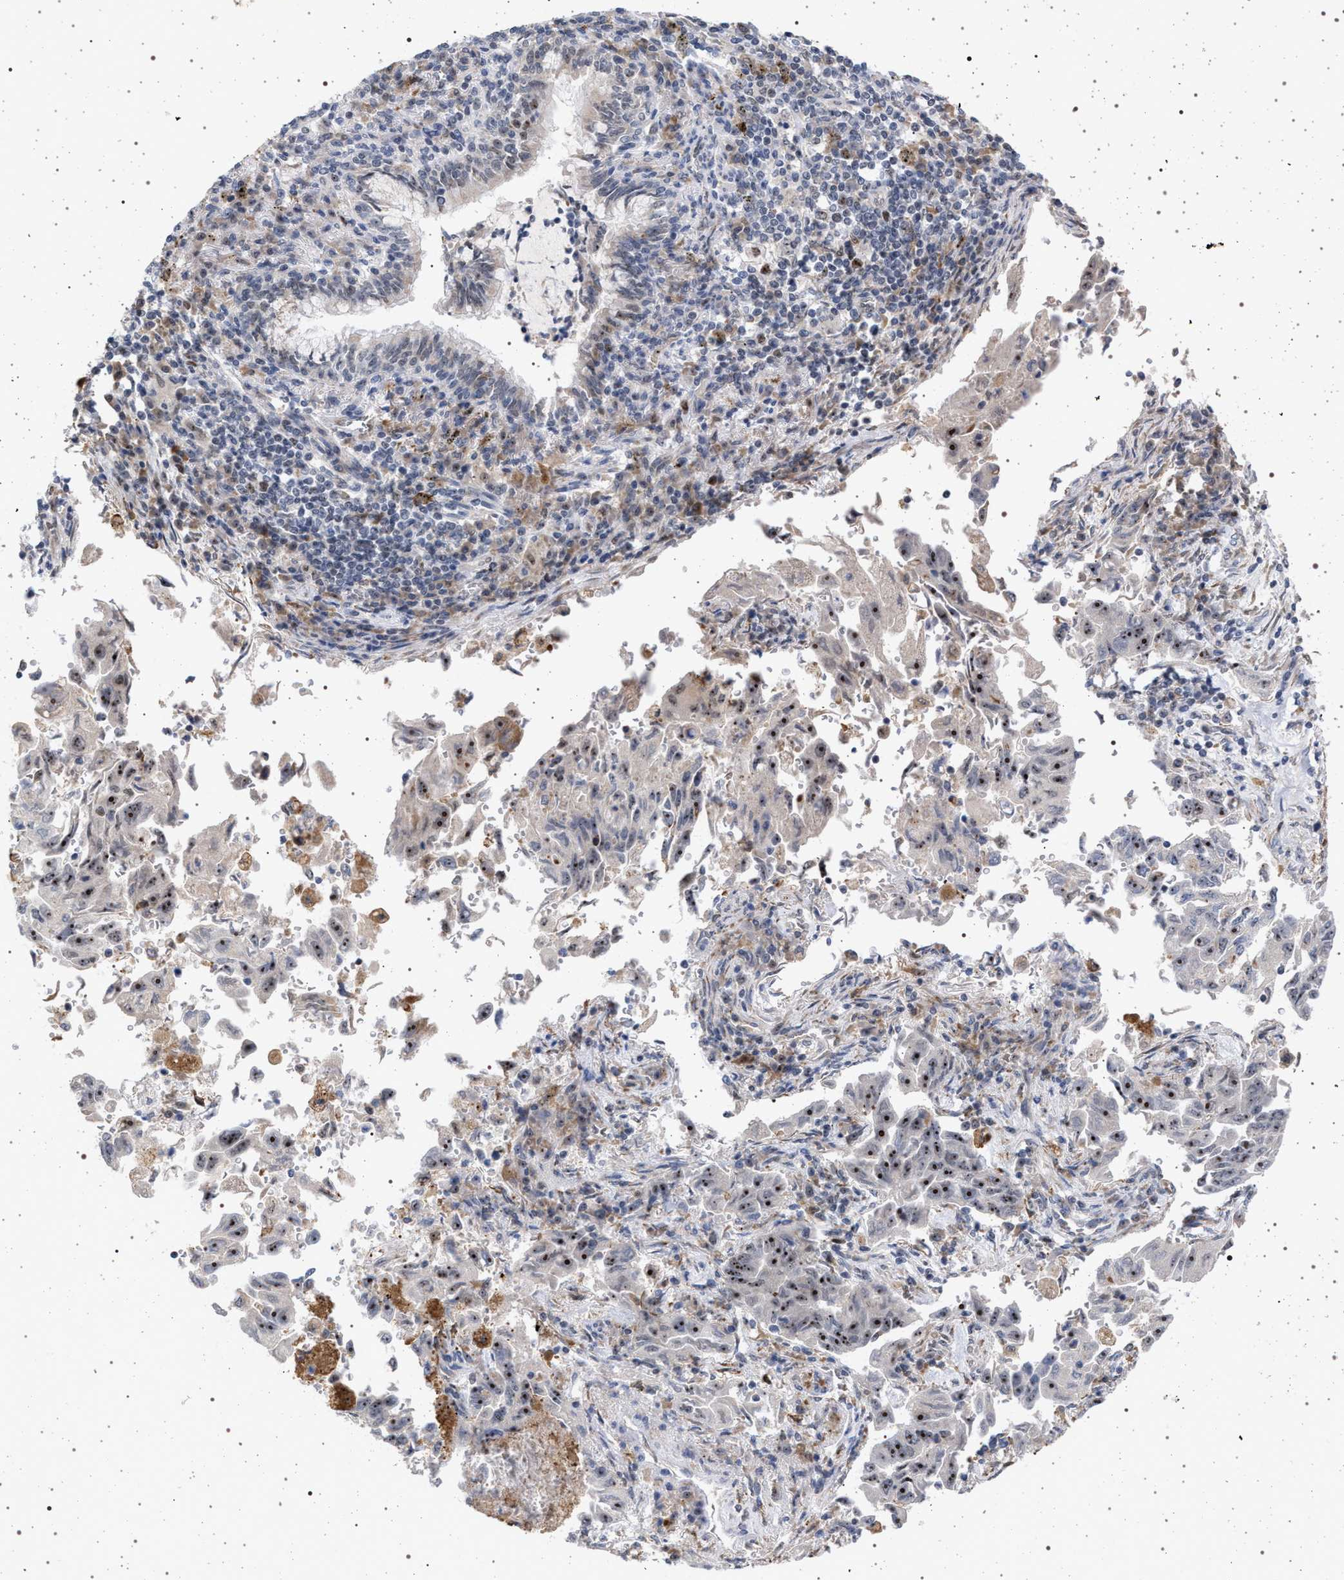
{"staining": {"intensity": "moderate", "quantity": ">75%", "location": "nuclear"}, "tissue": "lung cancer", "cell_type": "Tumor cells", "image_type": "cancer", "snomed": [{"axis": "morphology", "description": "Adenocarcinoma, NOS"}, {"axis": "topography", "description": "Lung"}], "caption": "DAB immunohistochemical staining of human lung adenocarcinoma demonstrates moderate nuclear protein positivity in about >75% of tumor cells. Nuclei are stained in blue.", "gene": "ELAC2", "patient": {"sex": "female", "age": 51}}